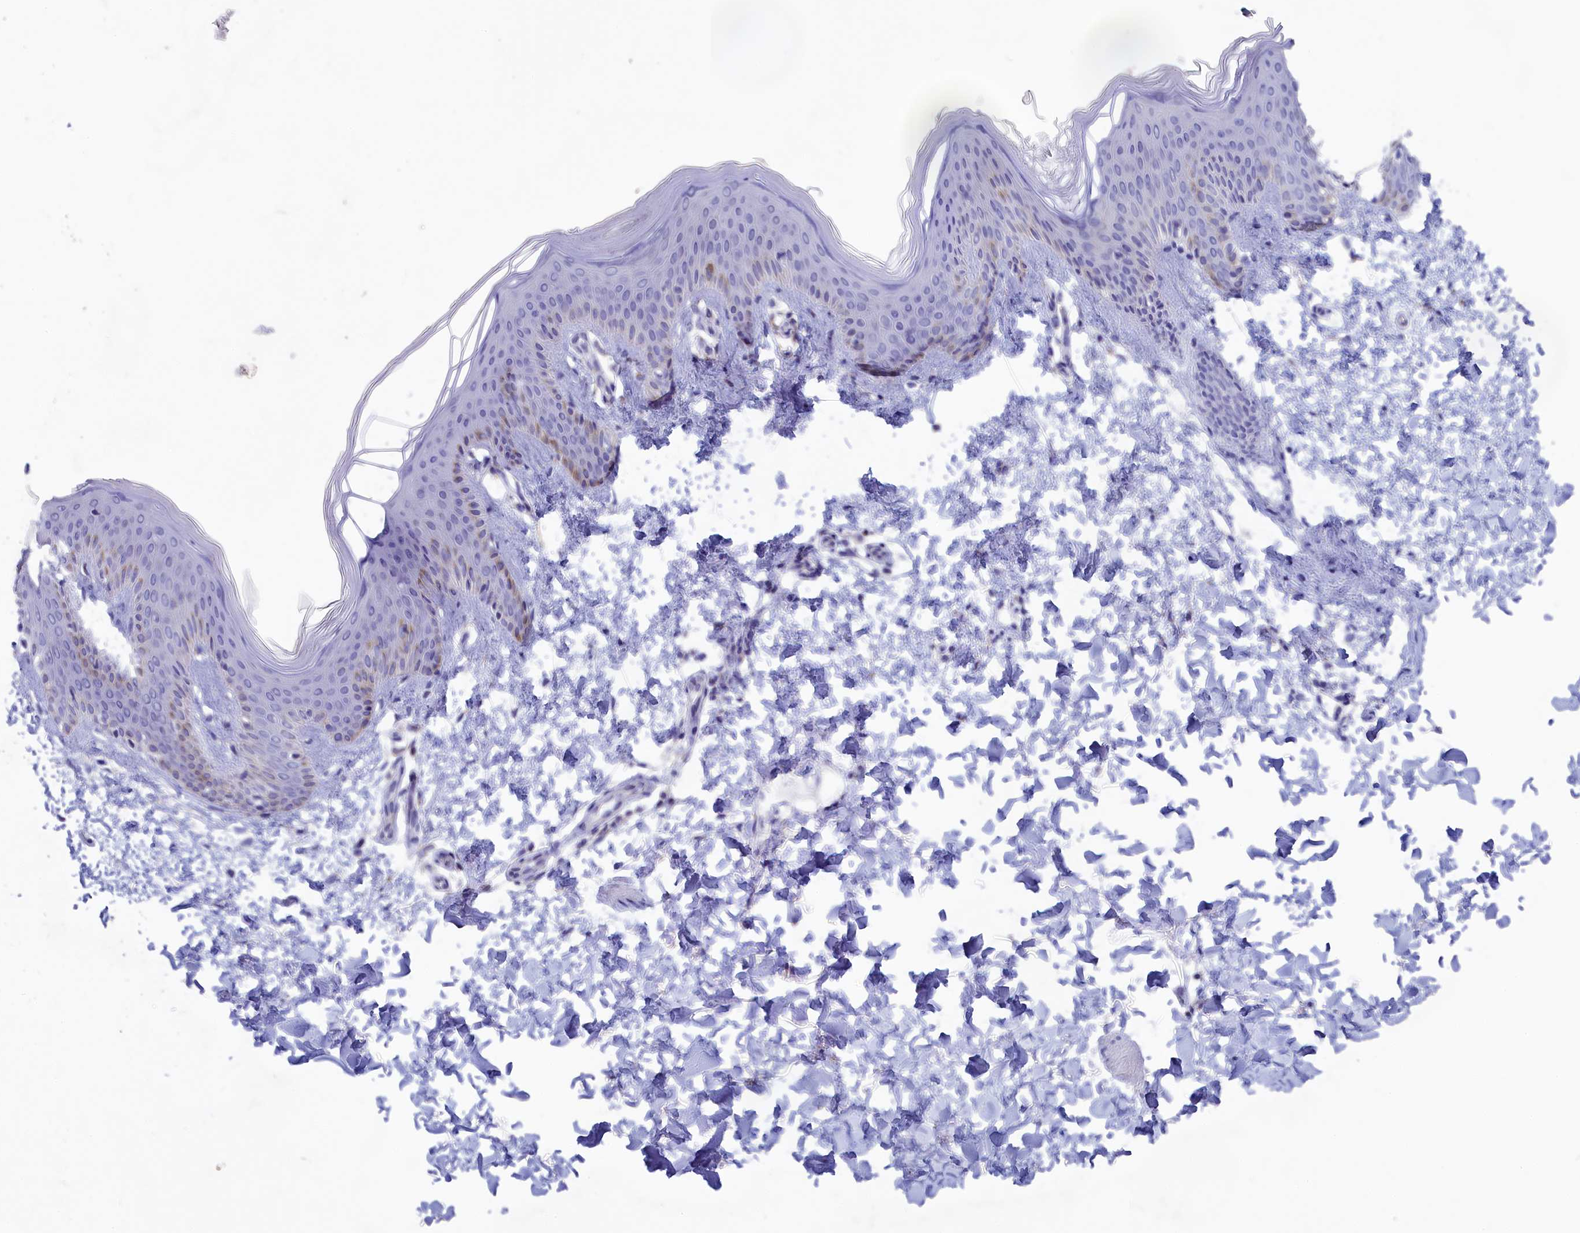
{"staining": {"intensity": "negative", "quantity": "none", "location": "none"}, "tissue": "skin", "cell_type": "Fibroblasts", "image_type": "normal", "snomed": [{"axis": "morphology", "description": "Normal tissue, NOS"}, {"axis": "topography", "description": "Skin"}], "caption": "Immunohistochemistry (IHC) image of unremarkable skin stained for a protein (brown), which demonstrates no expression in fibroblasts. (DAB immunohistochemistry (IHC) with hematoxylin counter stain).", "gene": "PRDM12", "patient": {"sex": "male", "age": 36}}